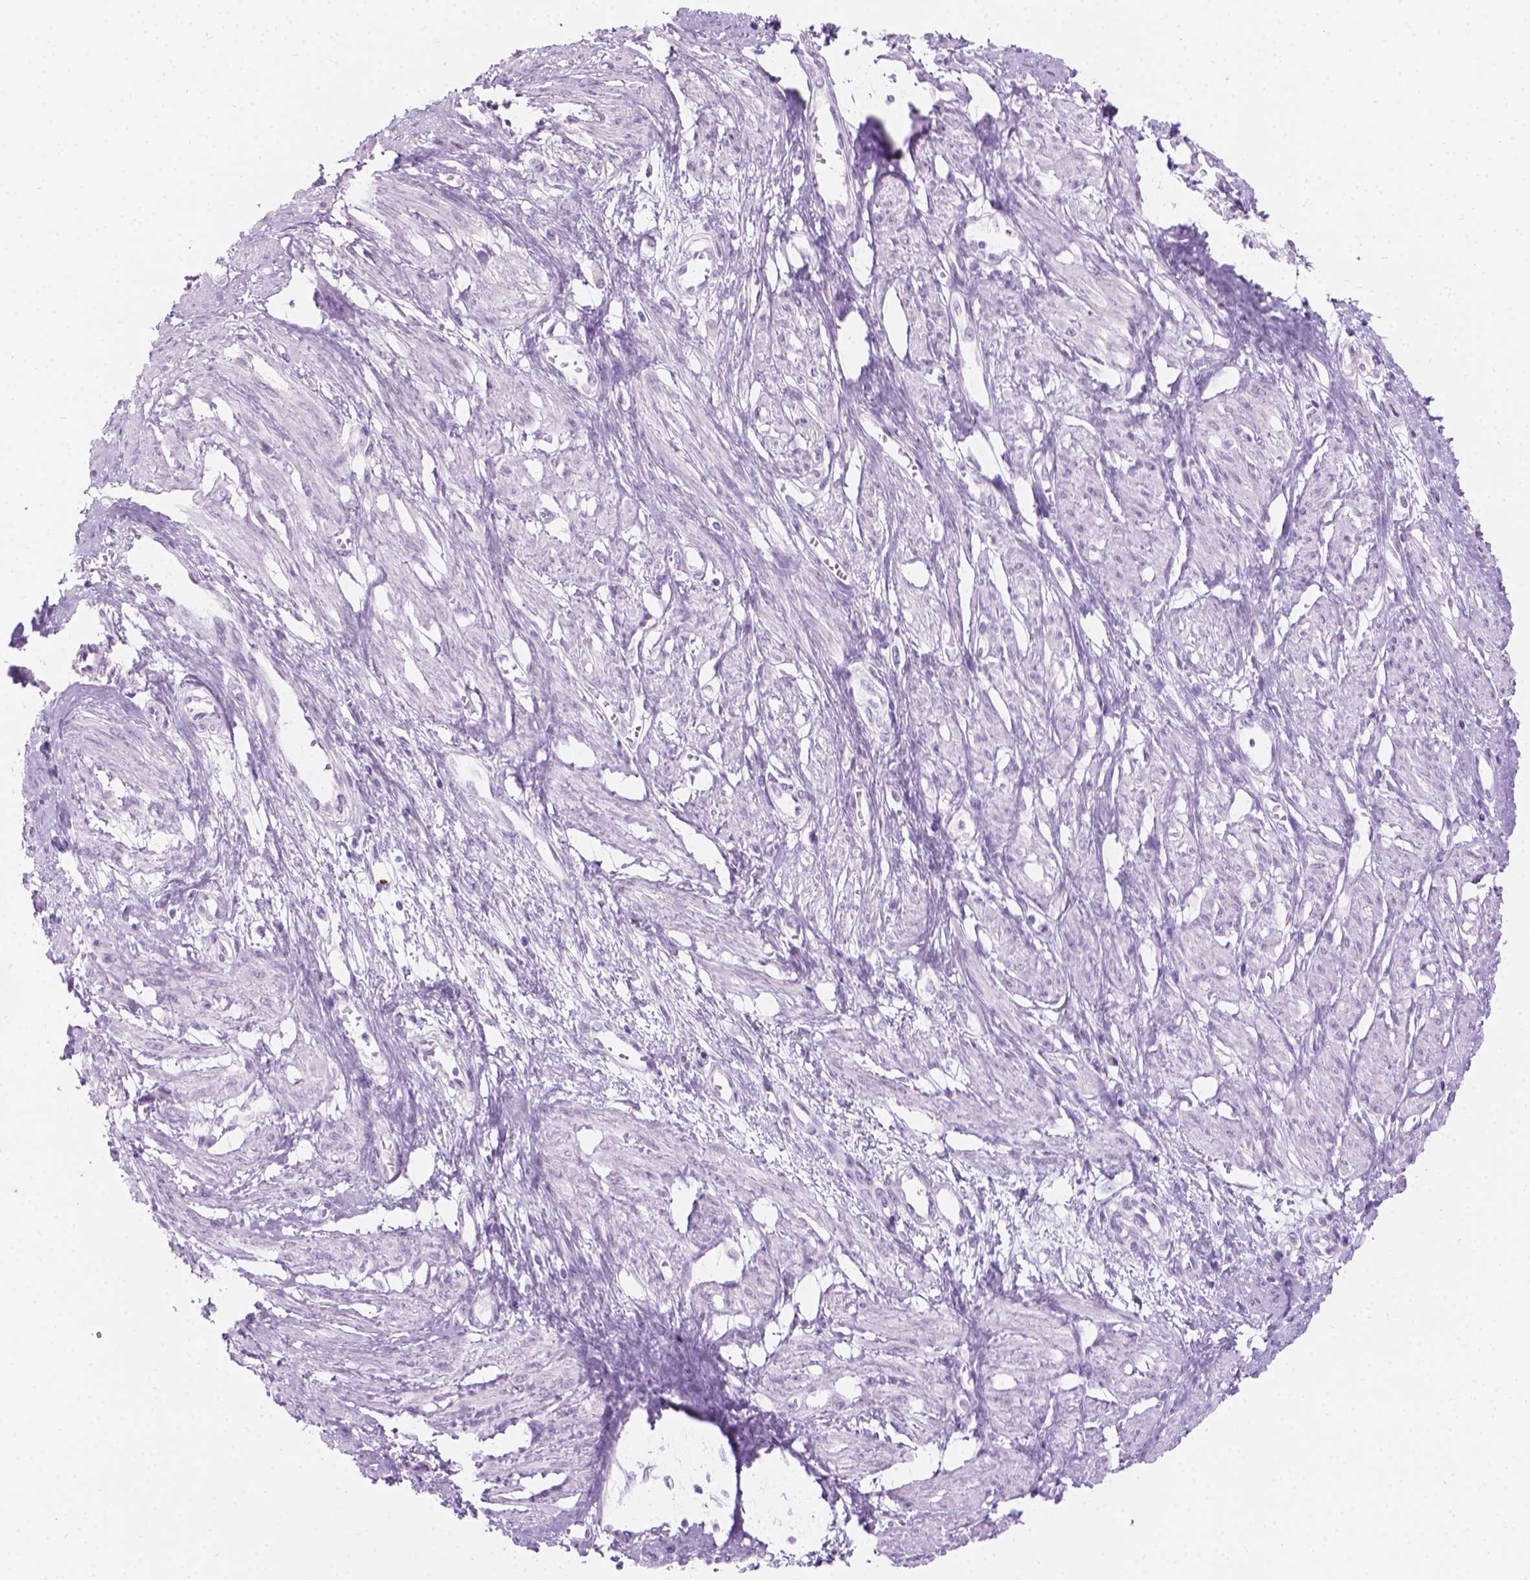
{"staining": {"intensity": "negative", "quantity": "none", "location": "none"}, "tissue": "smooth muscle", "cell_type": "Smooth muscle cells", "image_type": "normal", "snomed": [{"axis": "morphology", "description": "Normal tissue, NOS"}, {"axis": "topography", "description": "Smooth muscle"}, {"axis": "topography", "description": "Uterus"}], "caption": "Micrograph shows no significant protein positivity in smooth muscle cells of normal smooth muscle.", "gene": "CFAP52", "patient": {"sex": "female", "age": 39}}